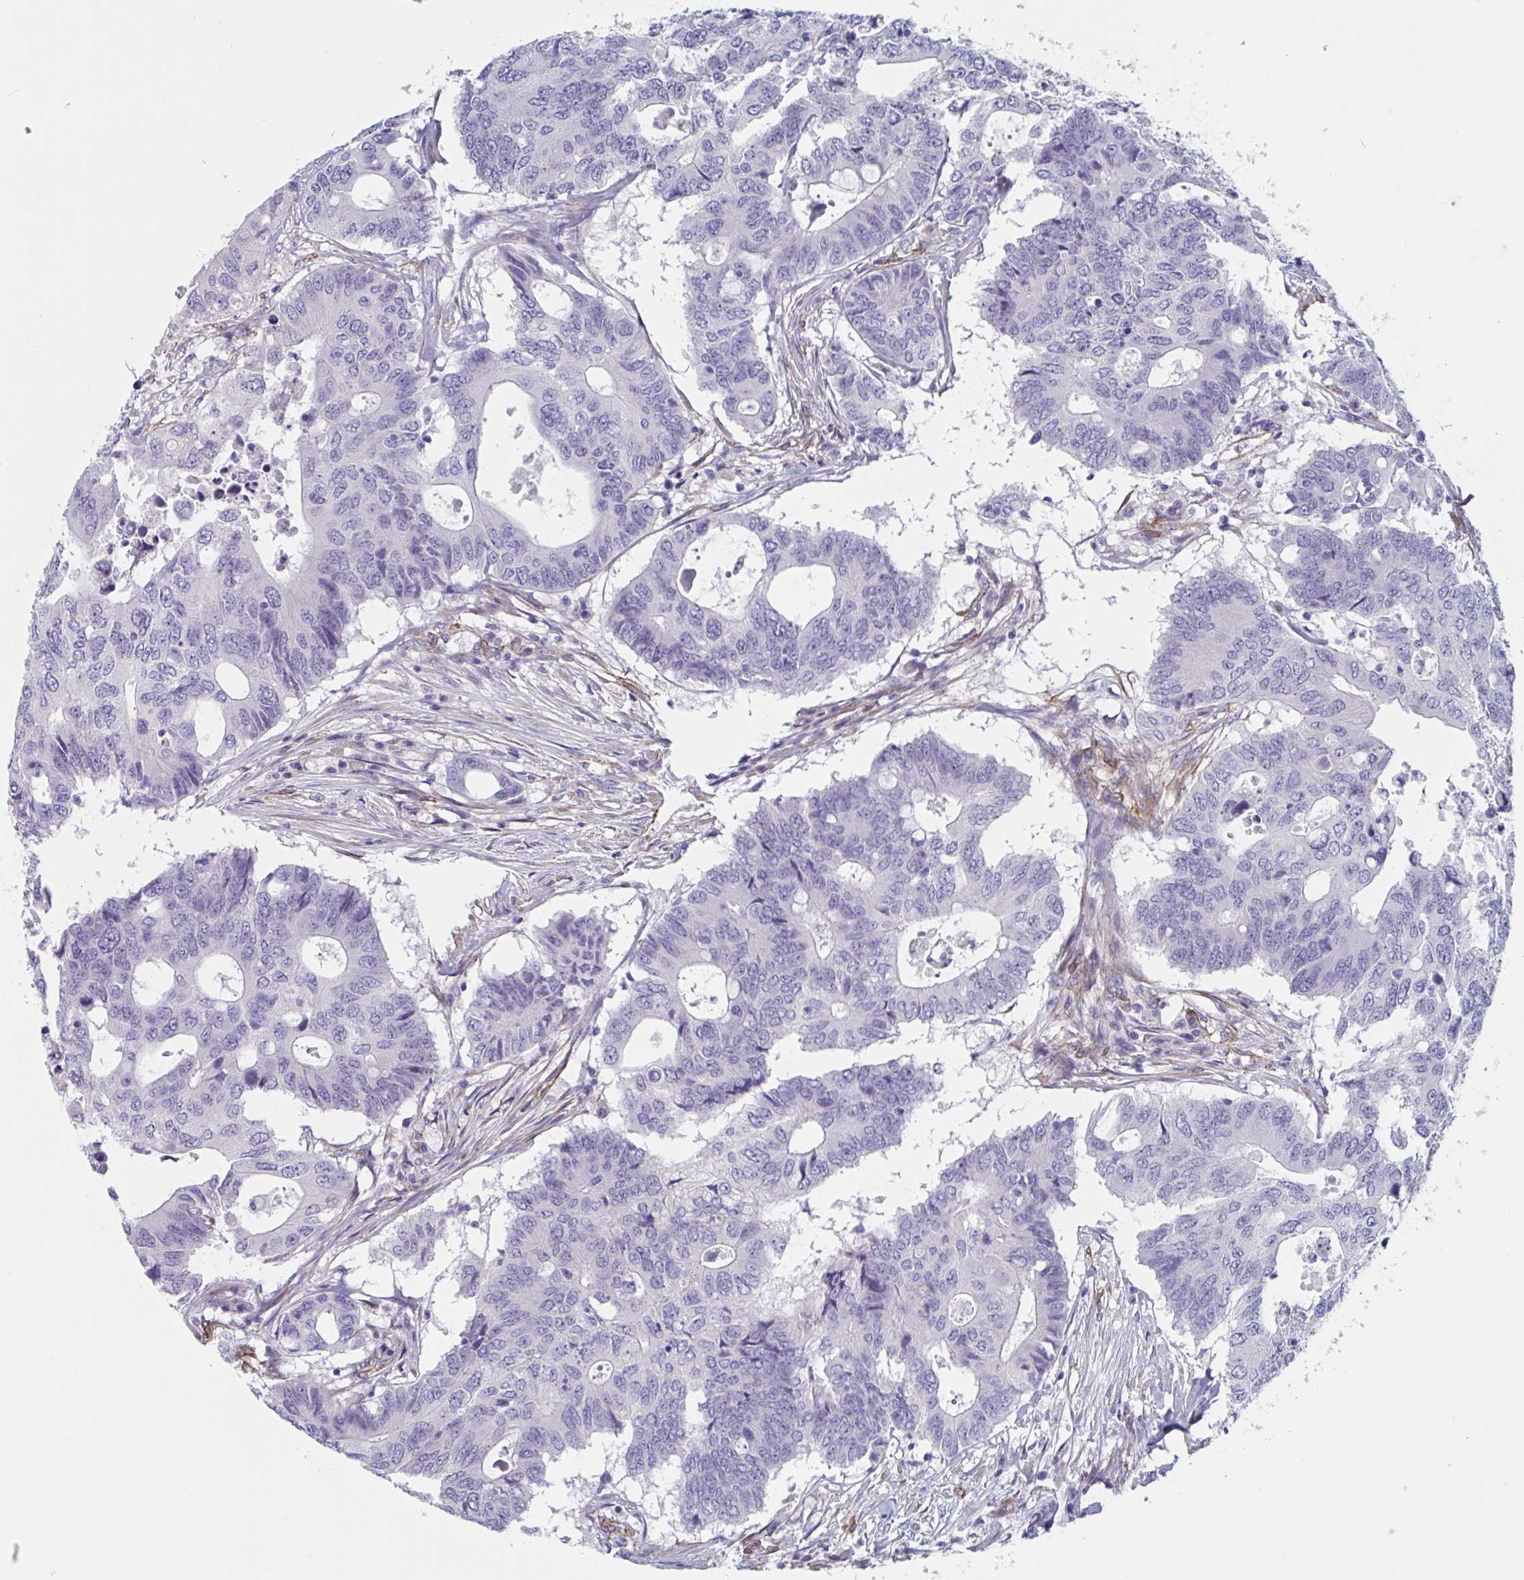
{"staining": {"intensity": "negative", "quantity": "none", "location": "none"}, "tissue": "colorectal cancer", "cell_type": "Tumor cells", "image_type": "cancer", "snomed": [{"axis": "morphology", "description": "Adenocarcinoma, NOS"}, {"axis": "topography", "description": "Colon"}], "caption": "Tumor cells are negative for brown protein staining in colorectal cancer (adenocarcinoma).", "gene": "CITED4", "patient": {"sex": "male", "age": 71}}